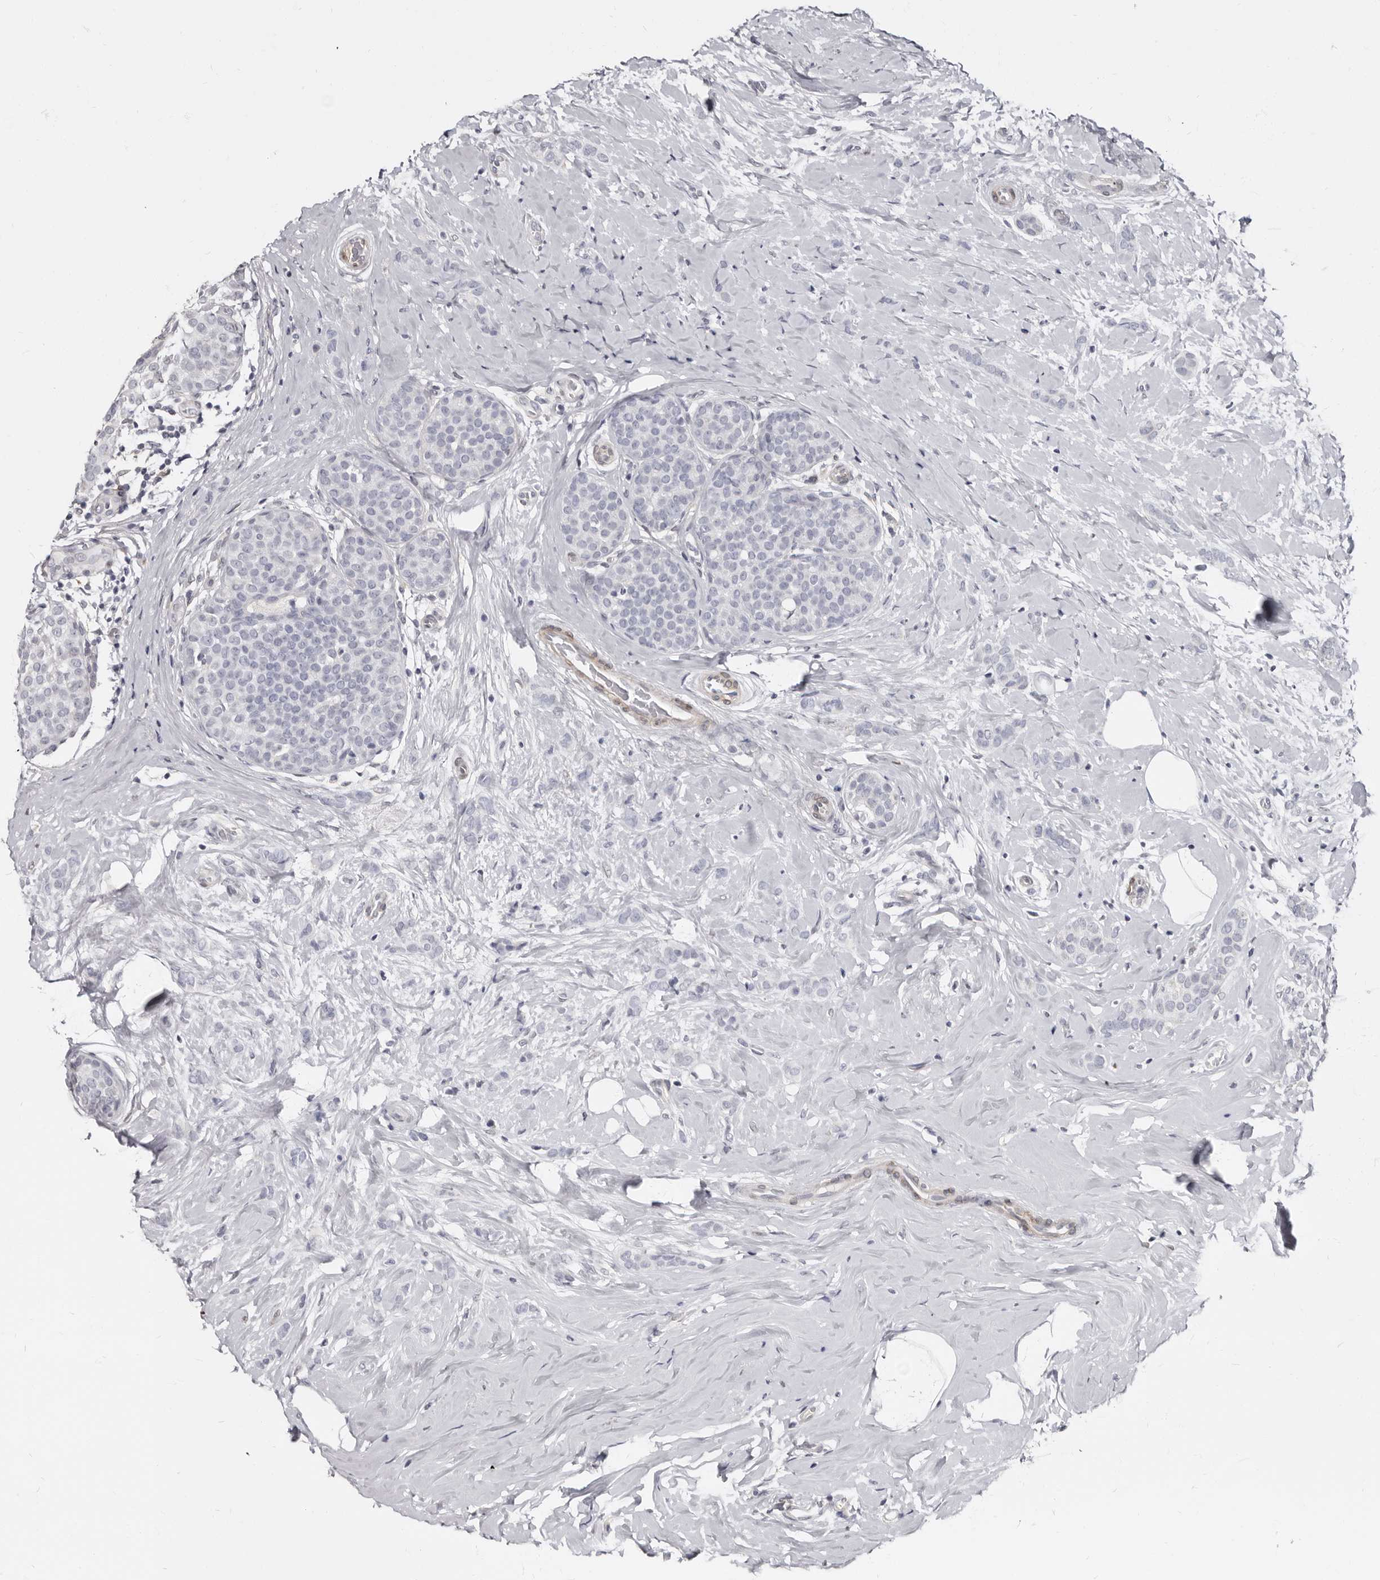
{"staining": {"intensity": "negative", "quantity": "none", "location": "none"}, "tissue": "breast cancer", "cell_type": "Tumor cells", "image_type": "cancer", "snomed": [{"axis": "morphology", "description": "Lobular carcinoma, in situ"}, {"axis": "morphology", "description": "Lobular carcinoma"}, {"axis": "topography", "description": "Breast"}], "caption": "Immunohistochemical staining of human breast cancer (lobular carcinoma) demonstrates no significant positivity in tumor cells.", "gene": "MRGPRF", "patient": {"sex": "female", "age": 41}}